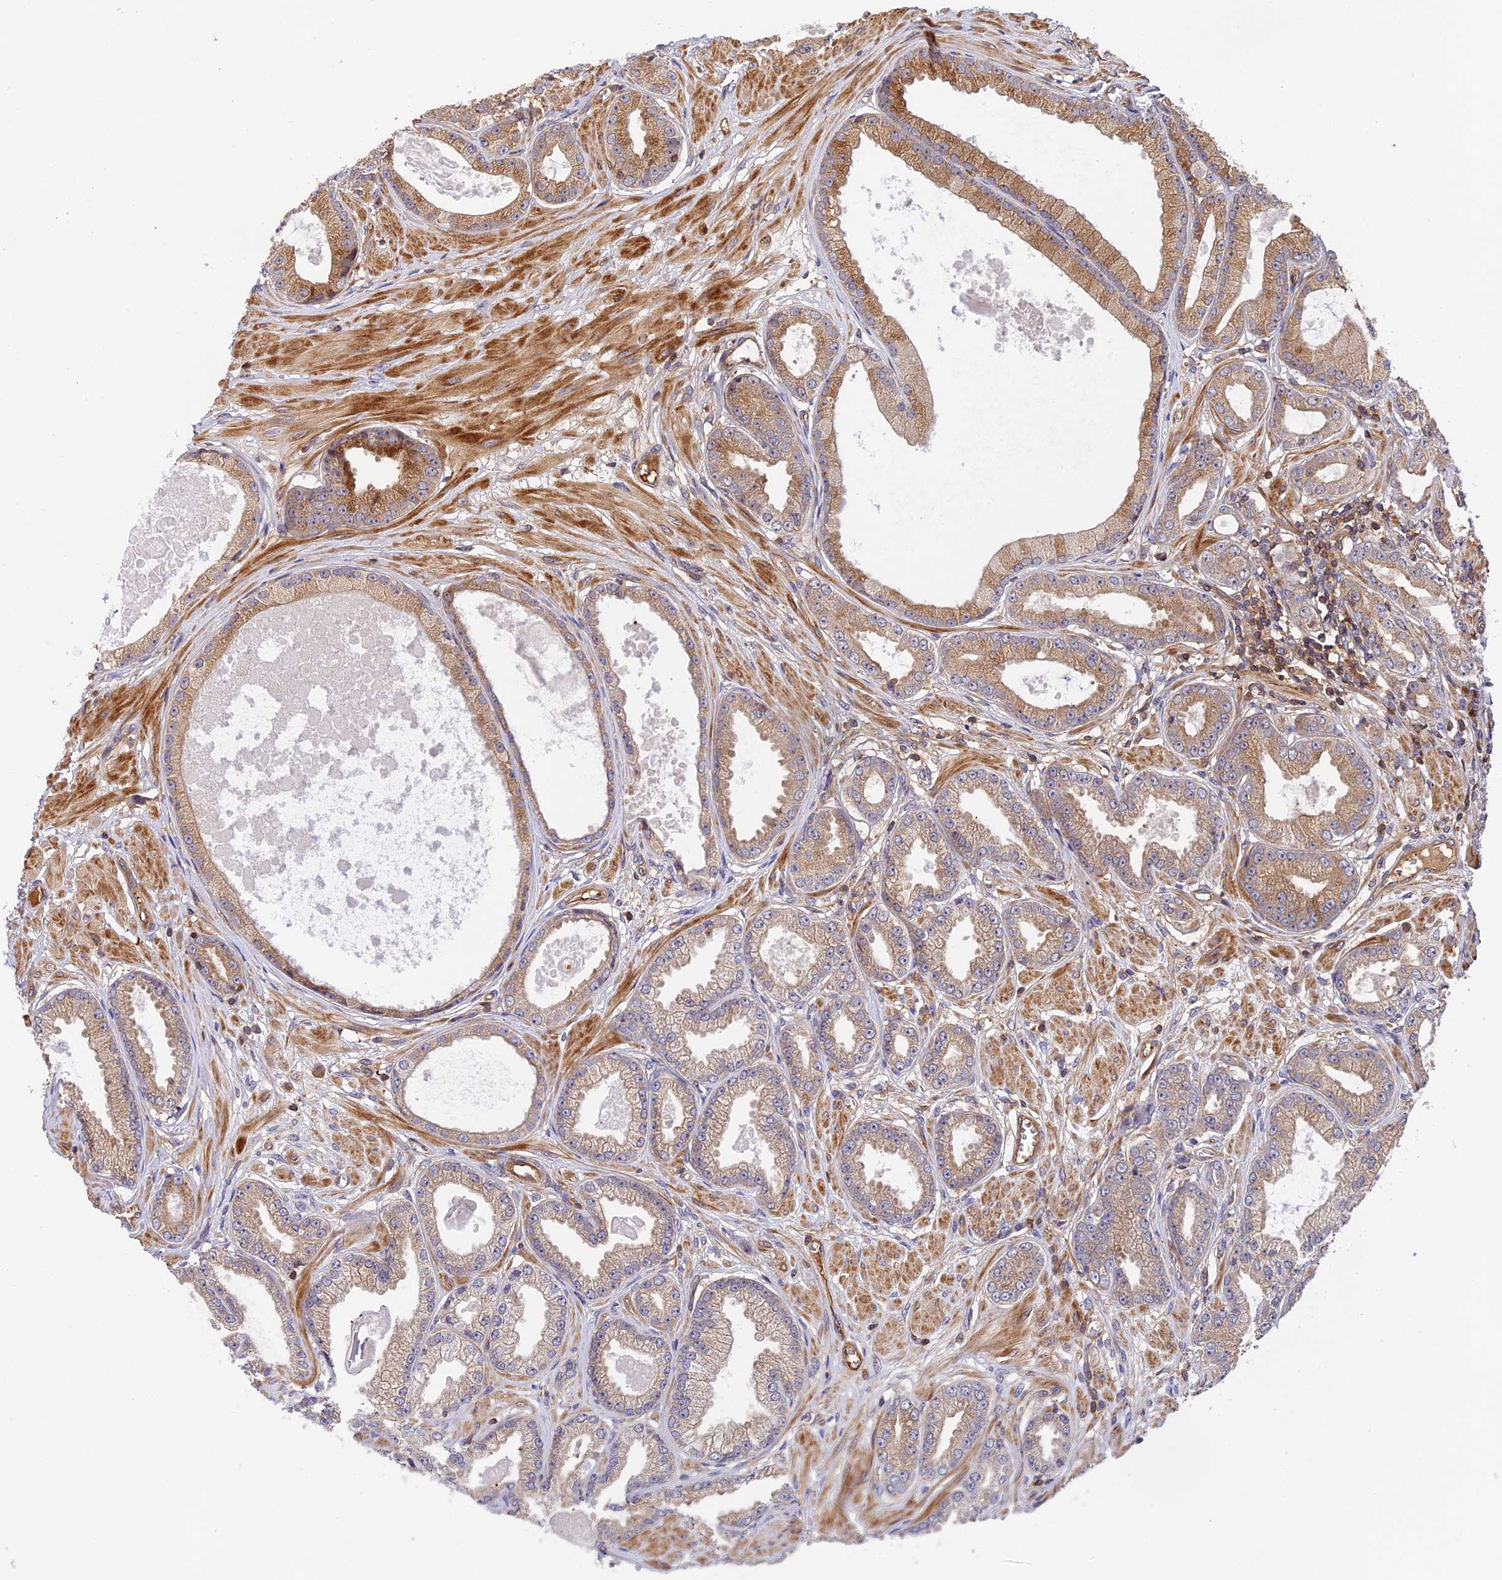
{"staining": {"intensity": "moderate", "quantity": "25%-75%", "location": "cytoplasmic/membranous"}, "tissue": "prostate cancer", "cell_type": "Tumor cells", "image_type": "cancer", "snomed": [{"axis": "morphology", "description": "Adenocarcinoma, Low grade"}, {"axis": "topography", "description": "Prostate"}], "caption": "This is a photomicrograph of immunohistochemistry (IHC) staining of prostate cancer, which shows moderate staining in the cytoplasmic/membranous of tumor cells.", "gene": "OSBPL1A", "patient": {"sex": "male", "age": 64}}